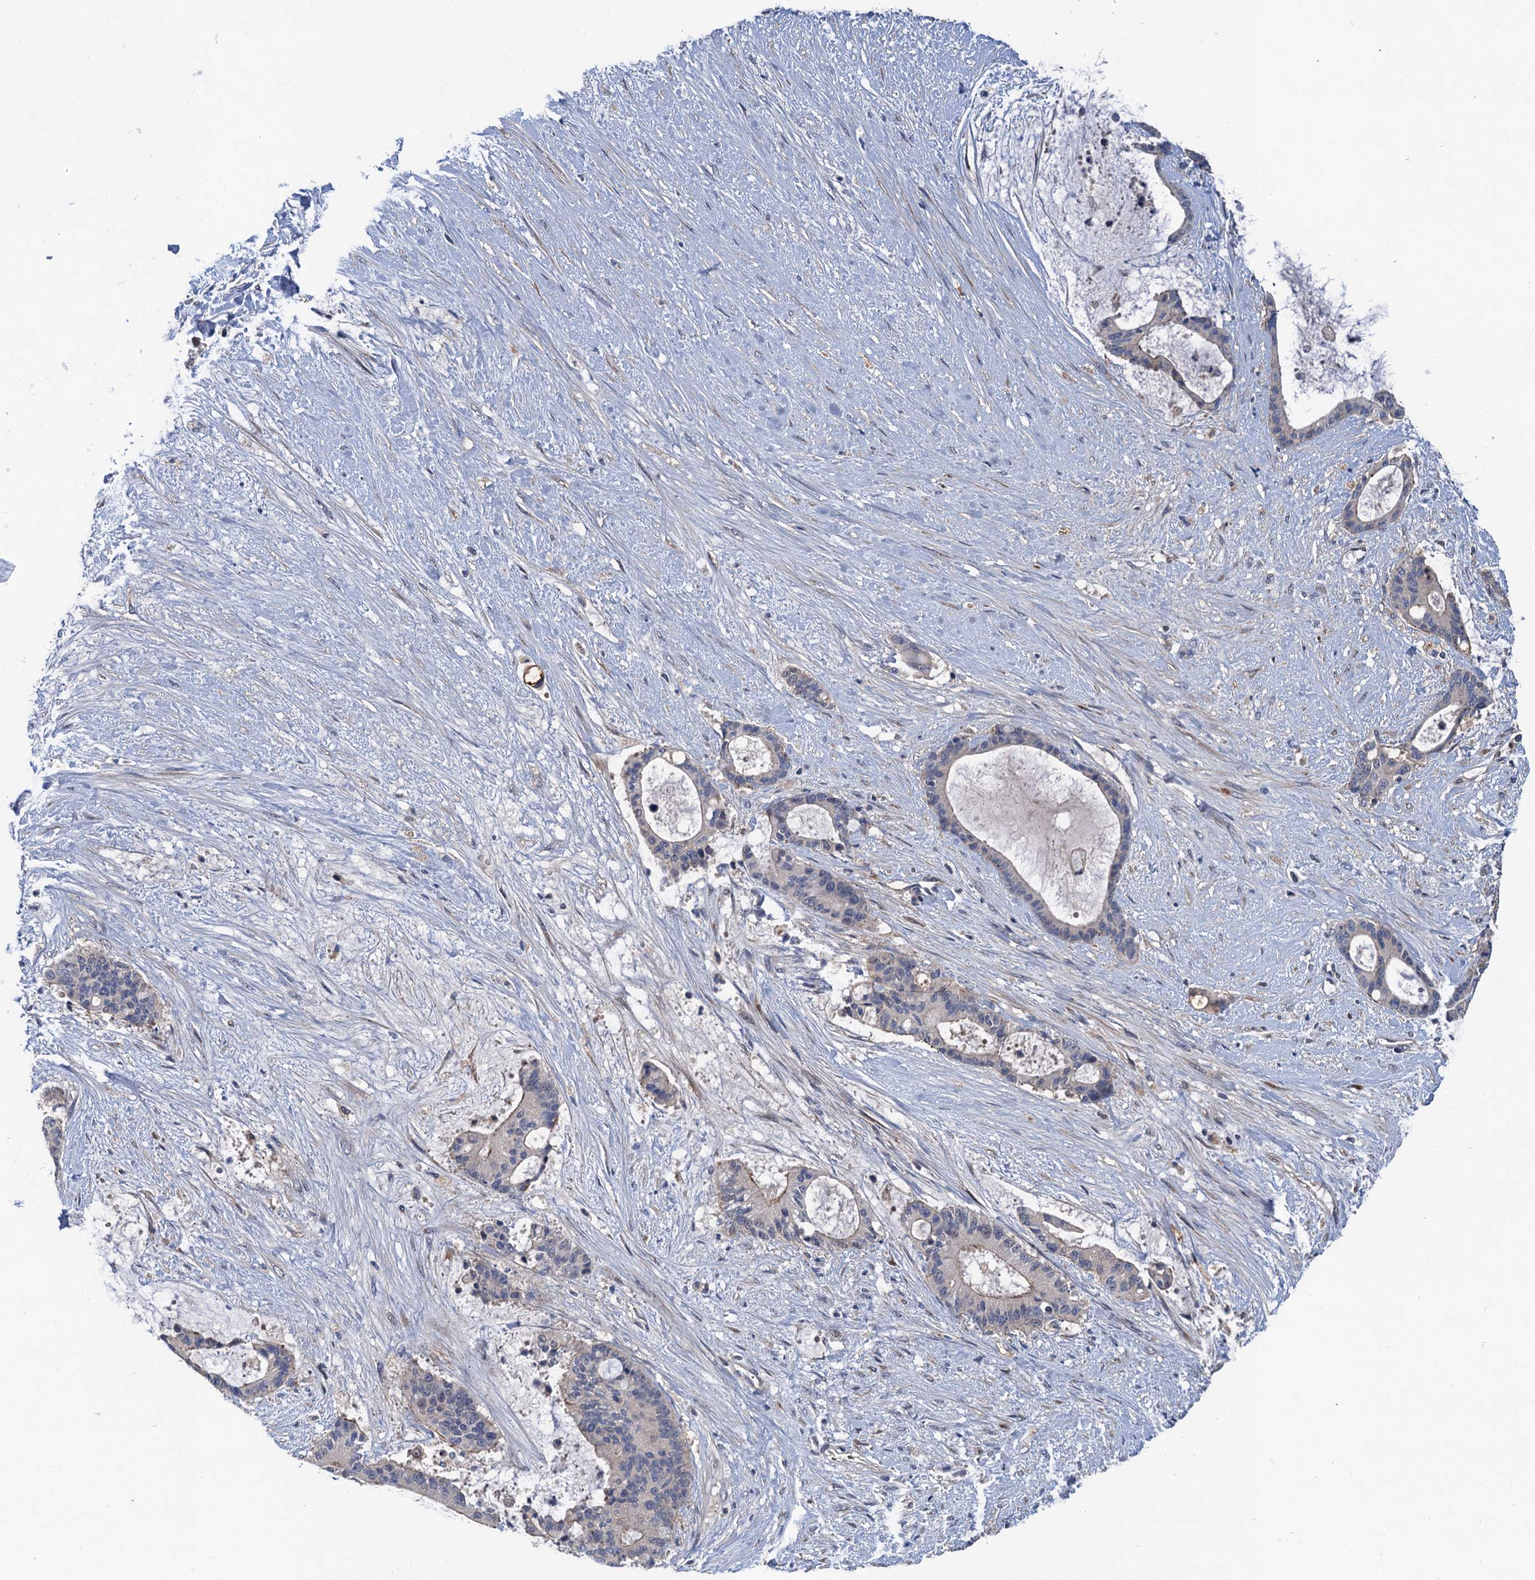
{"staining": {"intensity": "negative", "quantity": "none", "location": "none"}, "tissue": "liver cancer", "cell_type": "Tumor cells", "image_type": "cancer", "snomed": [{"axis": "morphology", "description": "Normal tissue, NOS"}, {"axis": "morphology", "description": "Cholangiocarcinoma"}, {"axis": "topography", "description": "Liver"}, {"axis": "topography", "description": "Peripheral nerve tissue"}], "caption": "High magnification brightfield microscopy of liver cancer (cholangiocarcinoma) stained with DAB (3,3'-diaminobenzidine) (brown) and counterstained with hematoxylin (blue): tumor cells show no significant positivity.", "gene": "TRAF7", "patient": {"sex": "female", "age": 73}}